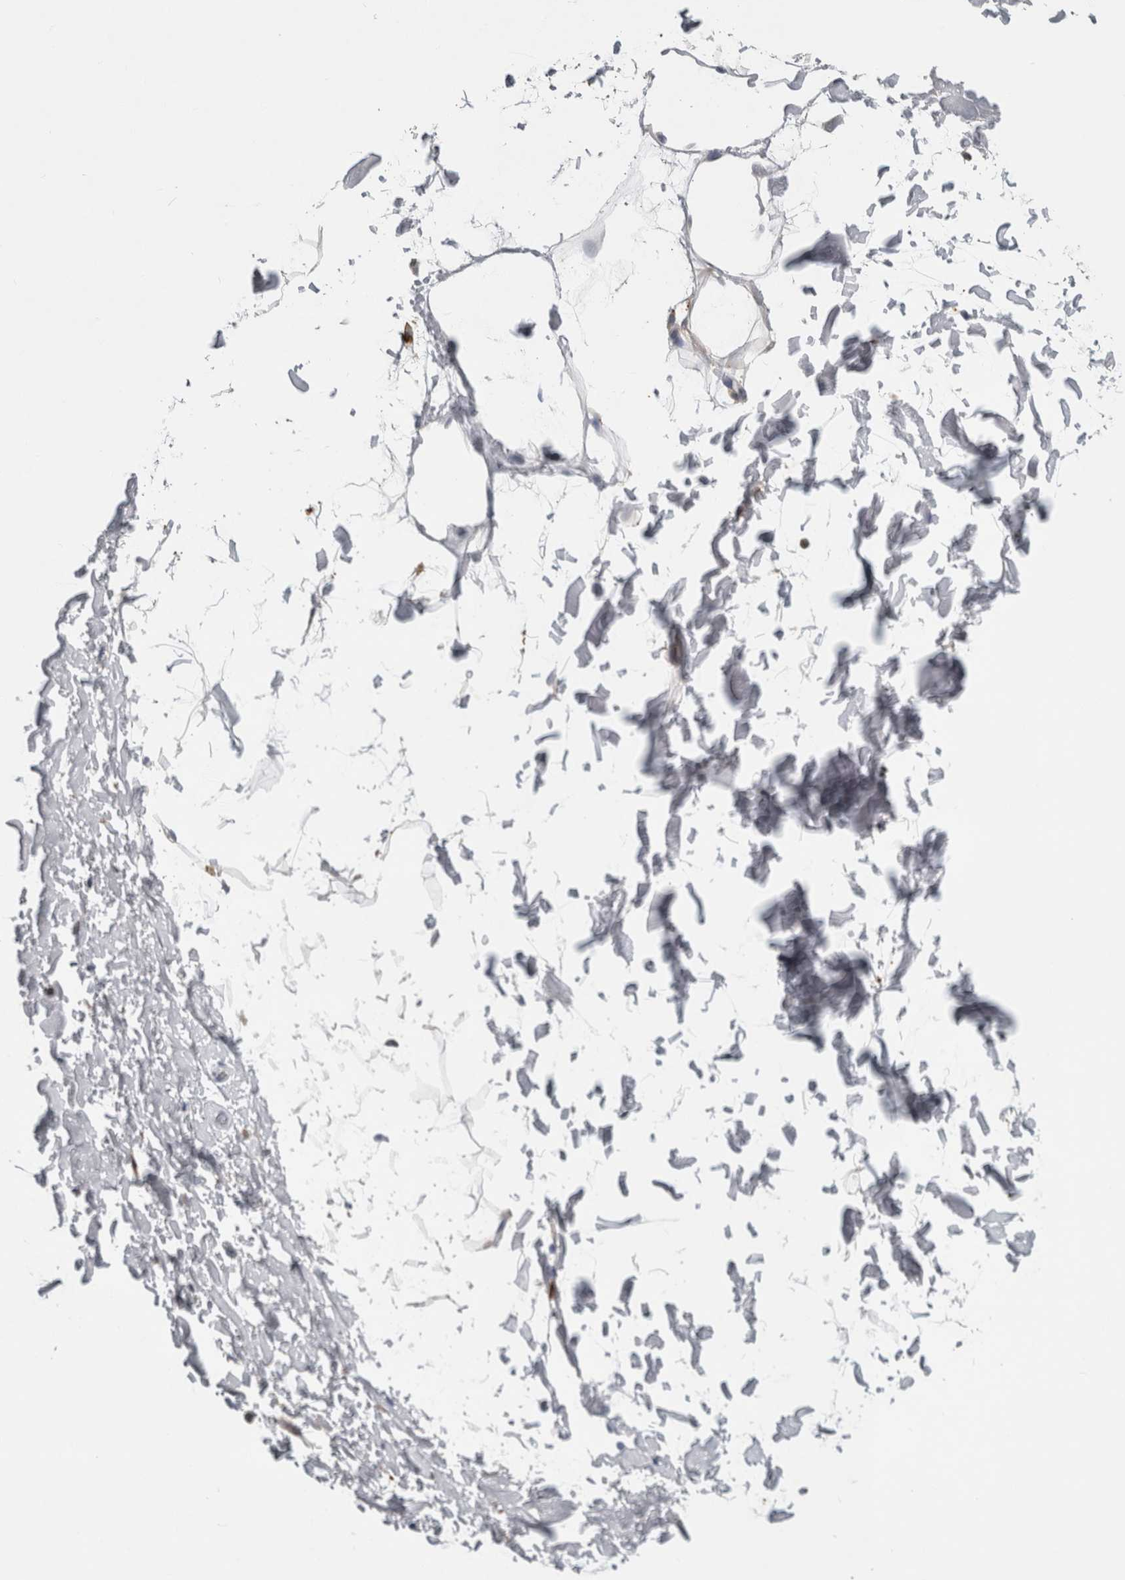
{"staining": {"intensity": "negative", "quantity": "none", "location": "none"}, "tissue": "adipose tissue", "cell_type": "Adipocytes", "image_type": "normal", "snomed": [{"axis": "morphology", "description": "Normal tissue, NOS"}, {"axis": "topography", "description": "Soft tissue"}], "caption": "An IHC image of benign adipose tissue is shown. There is no staining in adipocytes of adipose tissue. (Stains: DAB (3,3'-diaminobenzidine) IHC with hematoxylin counter stain, Microscopy: brightfield microscopy at high magnification).", "gene": "DNAJC24", "patient": {"sex": "male", "age": 72}}